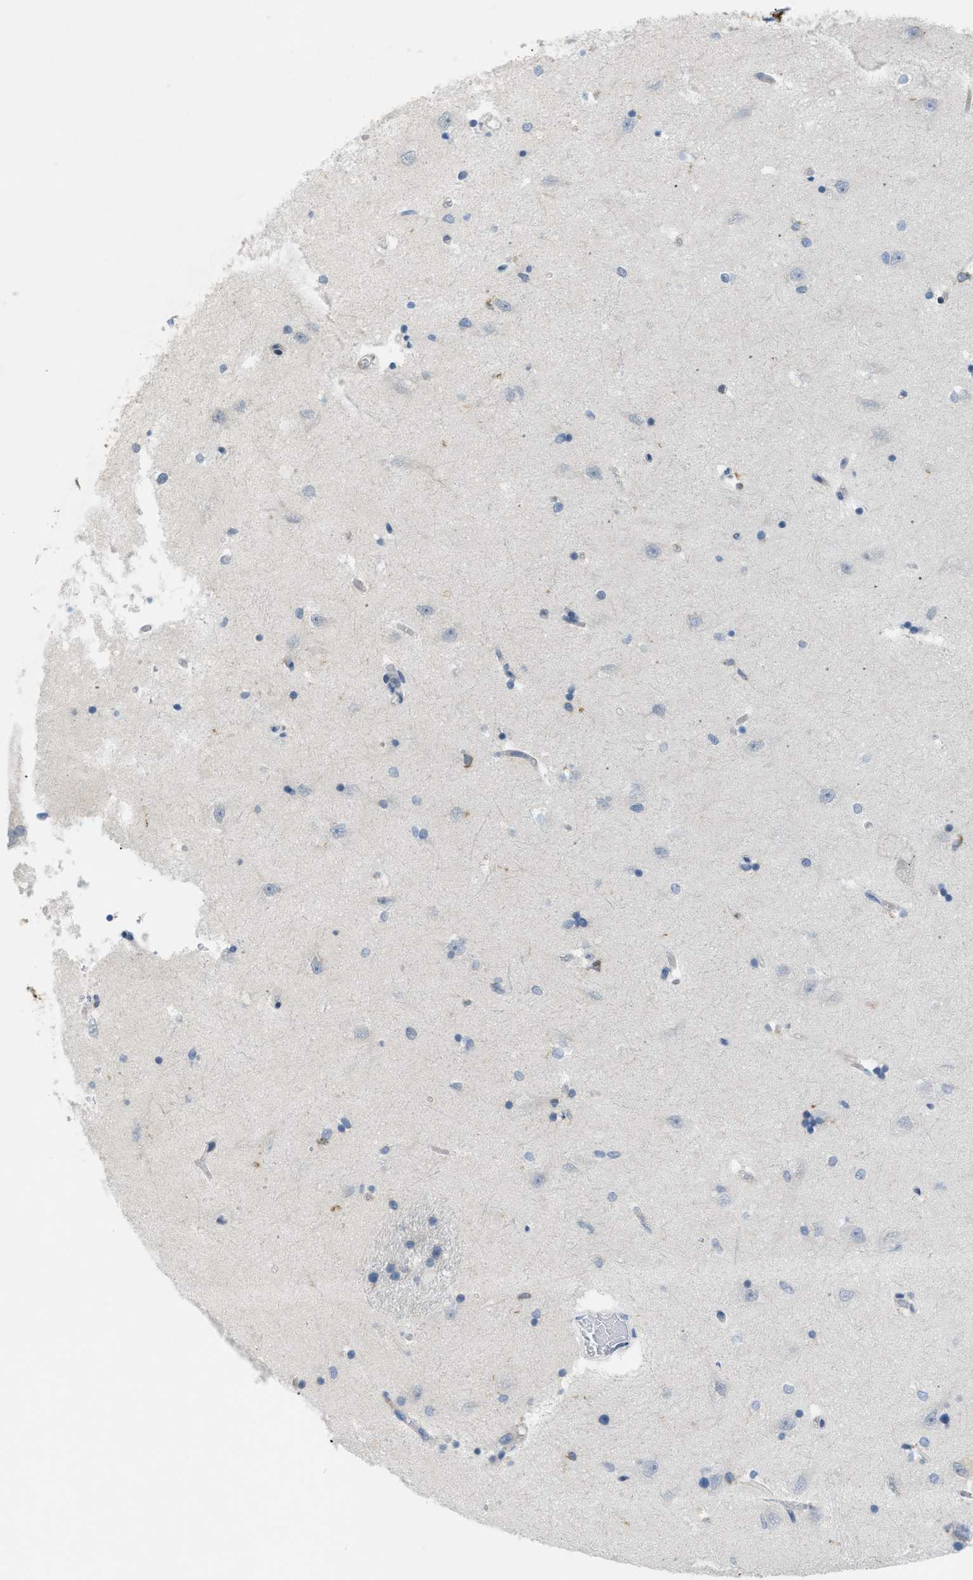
{"staining": {"intensity": "negative", "quantity": "none", "location": "none"}, "tissue": "hippocampus", "cell_type": "Glial cells", "image_type": "normal", "snomed": [{"axis": "morphology", "description": "Normal tissue, NOS"}, {"axis": "topography", "description": "Hippocampus"}], "caption": "Immunohistochemical staining of normal human hippocampus displays no significant expression in glial cells.", "gene": "ZNF408", "patient": {"sex": "male", "age": 45}}